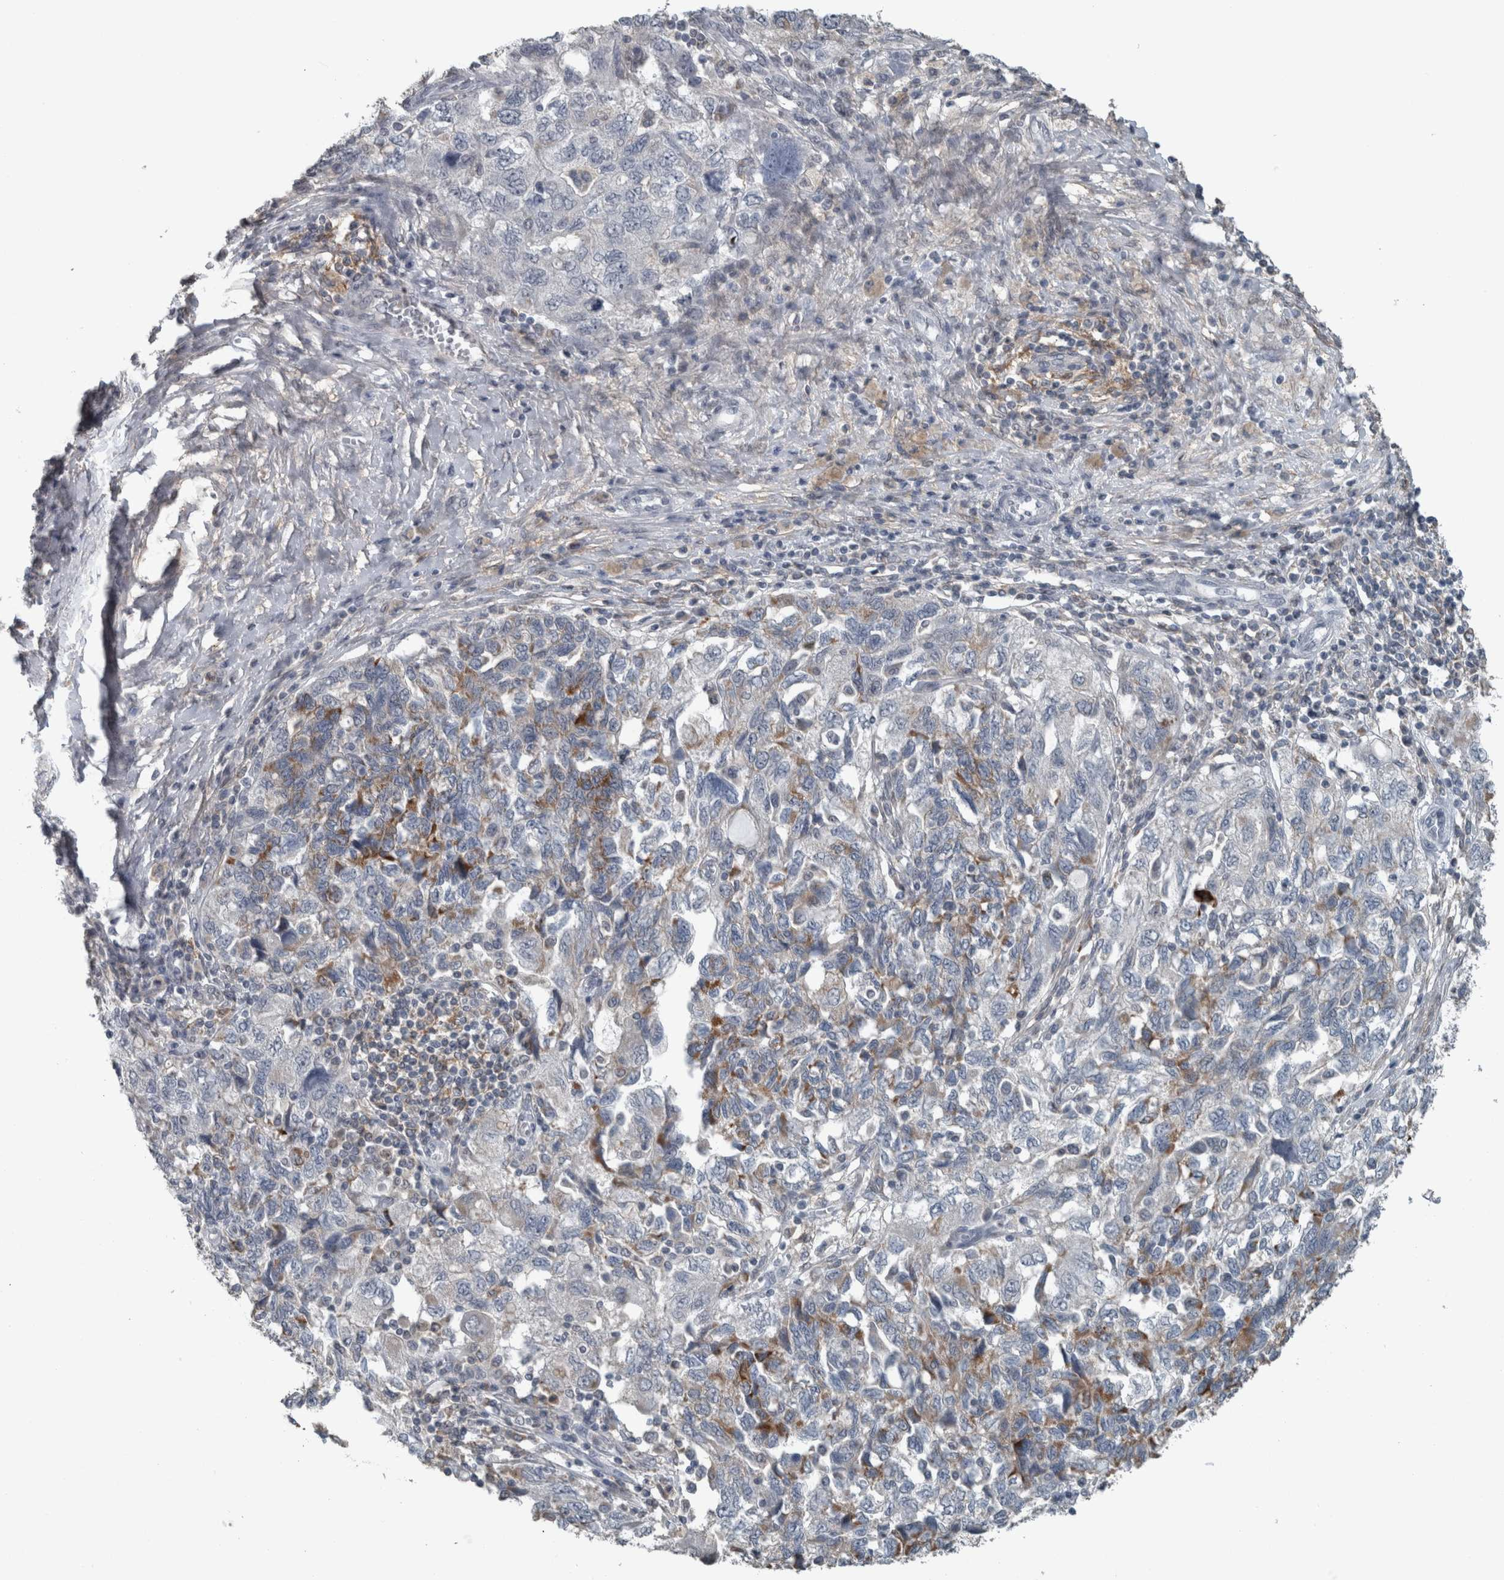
{"staining": {"intensity": "moderate", "quantity": "<25%", "location": "cytoplasmic/membranous"}, "tissue": "ovarian cancer", "cell_type": "Tumor cells", "image_type": "cancer", "snomed": [{"axis": "morphology", "description": "Carcinoma, NOS"}, {"axis": "morphology", "description": "Cystadenocarcinoma, serous, NOS"}, {"axis": "topography", "description": "Ovary"}], "caption": "Protein staining shows moderate cytoplasmic/membranous positivity in about <25% of tumor cells in serous cystadenocarcinoma (ovarian). The protein is shown in brown color, while the nuclei are stained blue.", "gene": "ACSF2", "patient": {"sex": "female", "age": 69}}